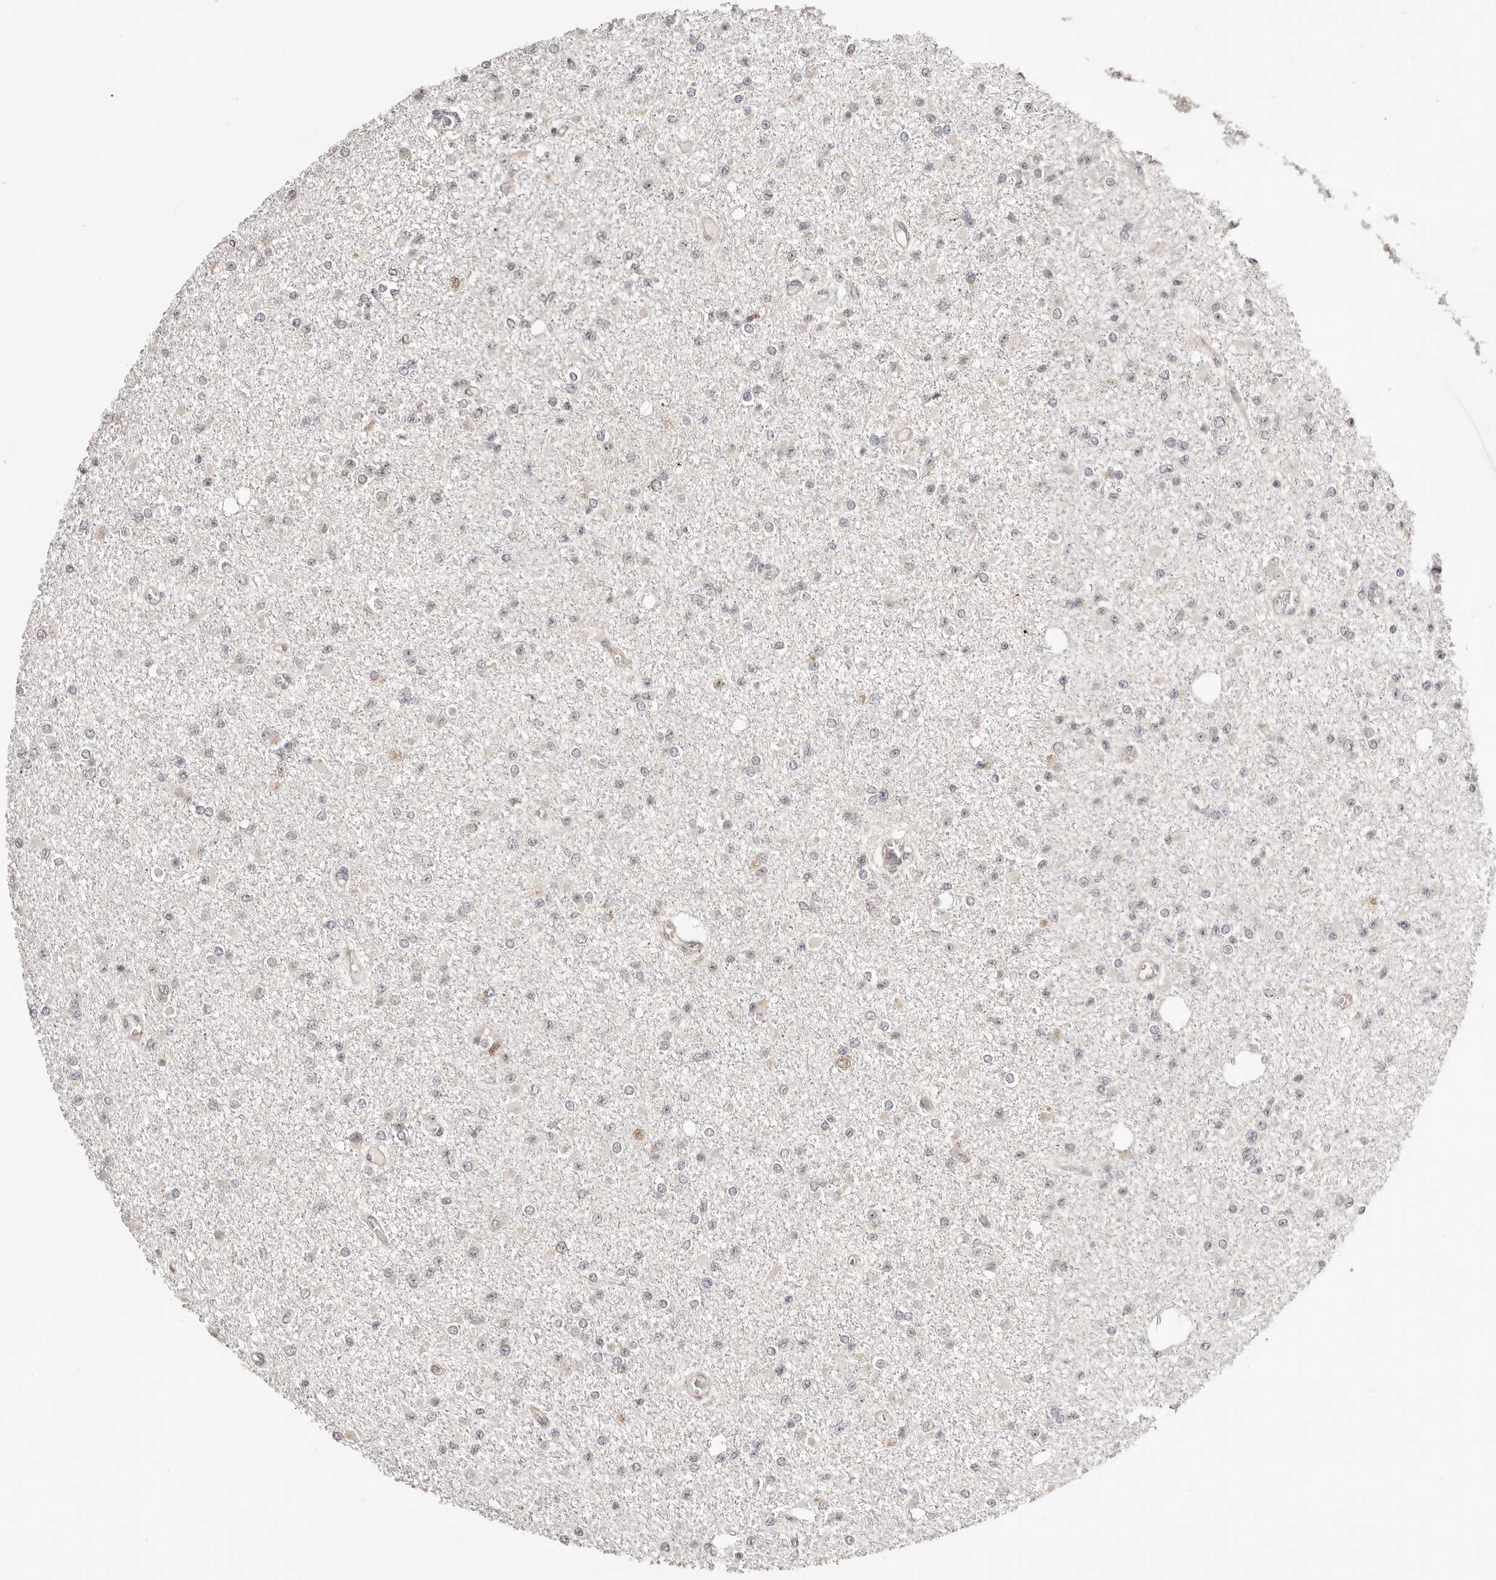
{"staining": {"intensity": "negative", "quantity": "none", "location": "none"}, "tissue": "glioma", "cell_type": "Tumor cells", "image_type": "cancer", "snomed": [{"axis": "morphology", "description": "Glioma, malignant, Low grade"}, {"axis": "topography", "description": "Brain"}], "caption": "High magnification brightfield microscopy of glioma stained with DAB (3,3'-diaminobenzidine) (brown) and counterstained with hematoxylin (blue): tumor cells show no significant expression.", "gene": "CTNNBL1", "patient": {"sex": "female", "age": 22}}